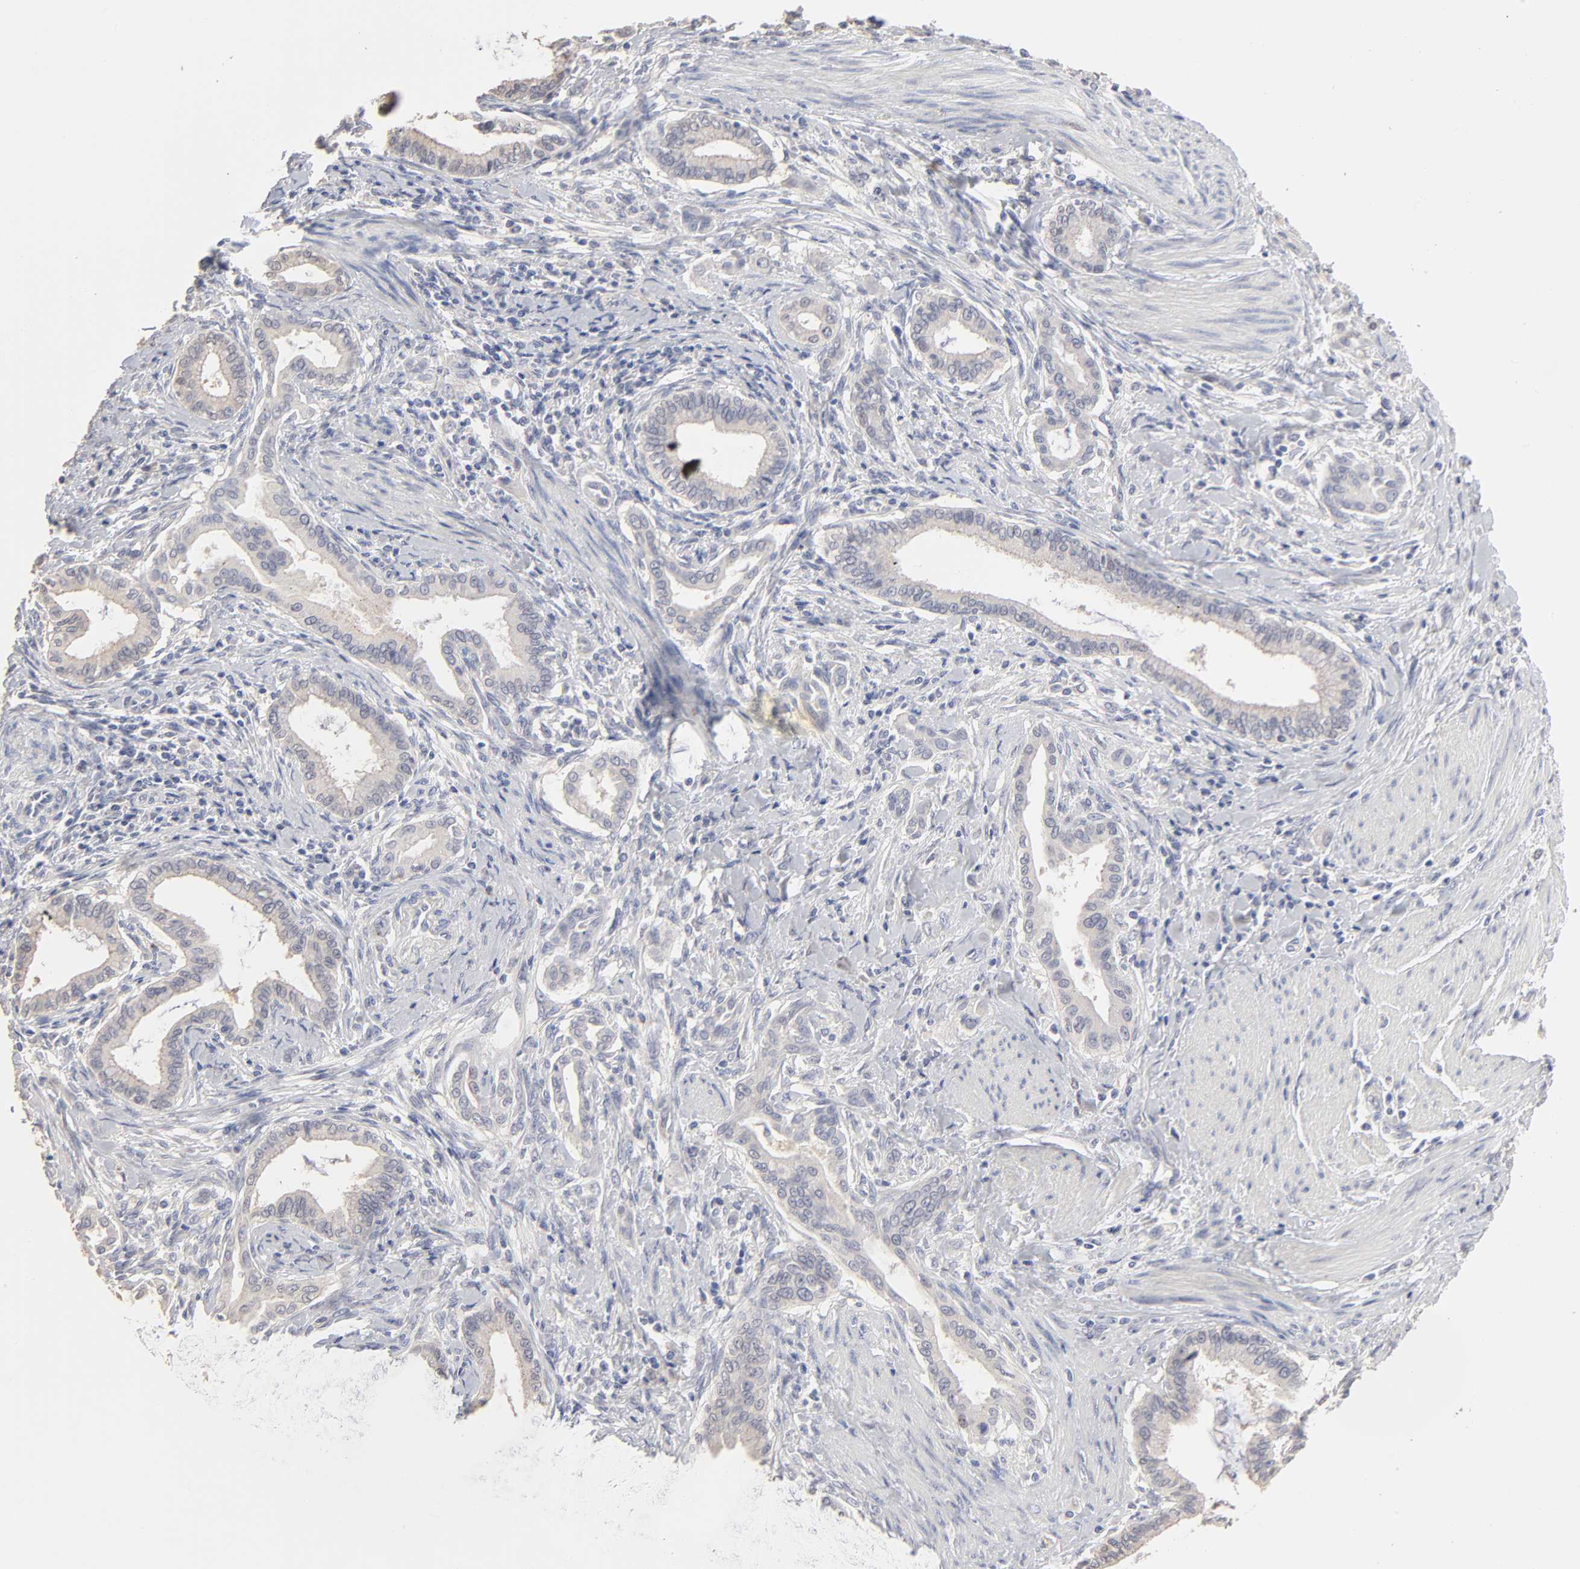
{"staining": {"intensity": "weak", "quantity": ">75%", "location": "cytoplasmic/membranous"}, "tissue": "pancreatic cancer", "cell_type": "Tumor cells", "image_type": "cancer", "snomed": [{"axis": "morphology", "description": "Adenocarcinoma, NOS"}, {"axis": "topography", "description": "Pancreas"}], "caption": "Protein expression analysis of pancreatic adenocarcinoma reveals weak cytoplasmic/membranous expression in approximately >75% of tumor cells. (DAB (3,3'-diaminobenzidine) IHC with brightfield microscopy, high magnification).", "gene": "DNAL4", "patient": {"sex": "female", "age": 64}}